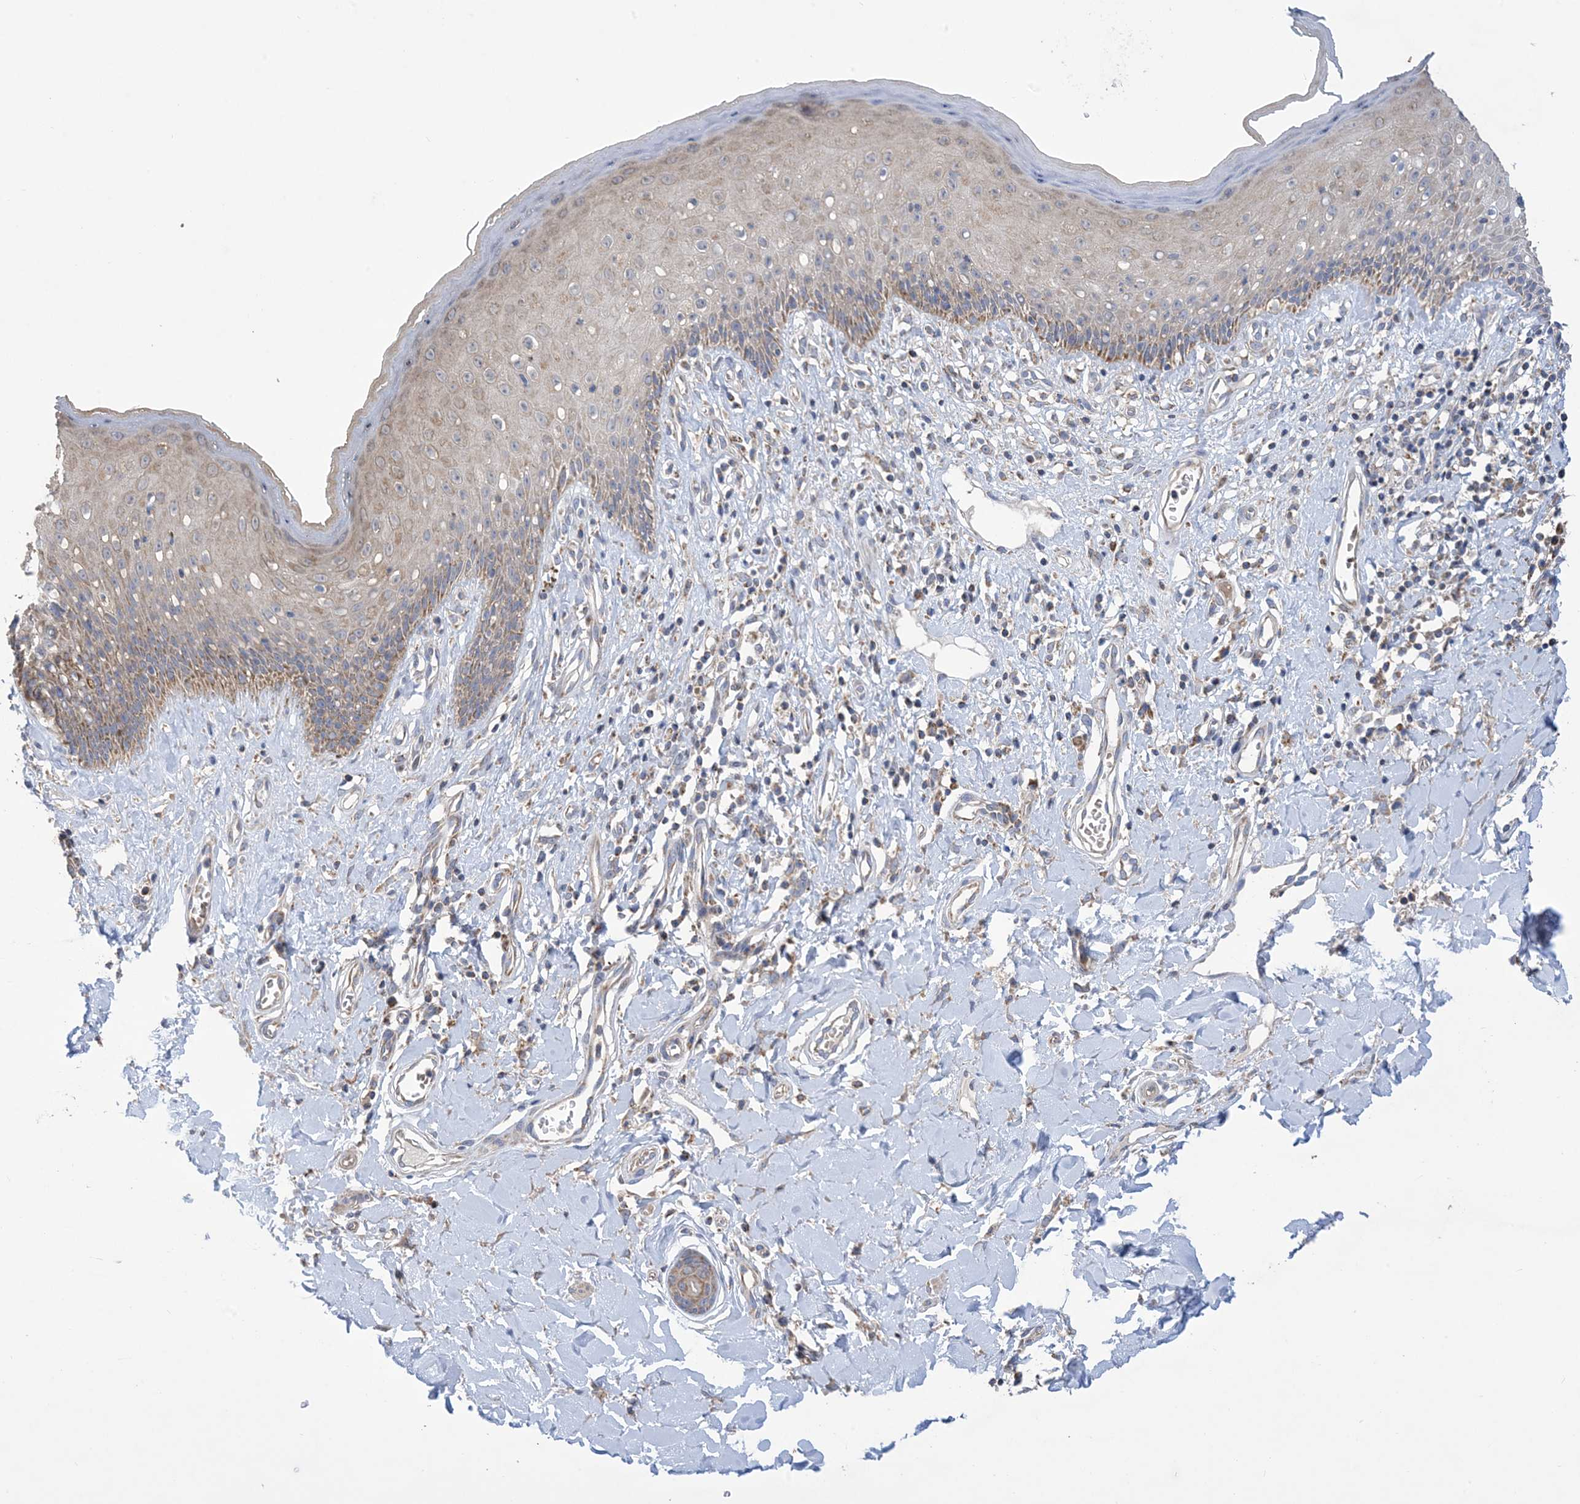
{"staining": {"intensity": "moderate", "quantity": "<25%", "location": "cytoplasmic/membranous"}, "tissue": "skin", "cell_type": "Epidermal cells", "image_type": "normal", "snomed": [{"axis": "morphology", "description": "Normal tissue, NOS"}, {"axis": "morphology", "description": "Squamous cell carcinoma, NOS"}, {"axis": "topography", "description": "Vulva"}], "caption": "Unremarkable skin demonstrates moderate cytoplasmic/membranous staining in about <25% of epidermal cells, visualized by immunohistochemistry. The protein of interest is shown in brown color, while the nuclei are stained blue.", "gene": "CLEC16A", "patient": {"sex": "female", "age": 85}}